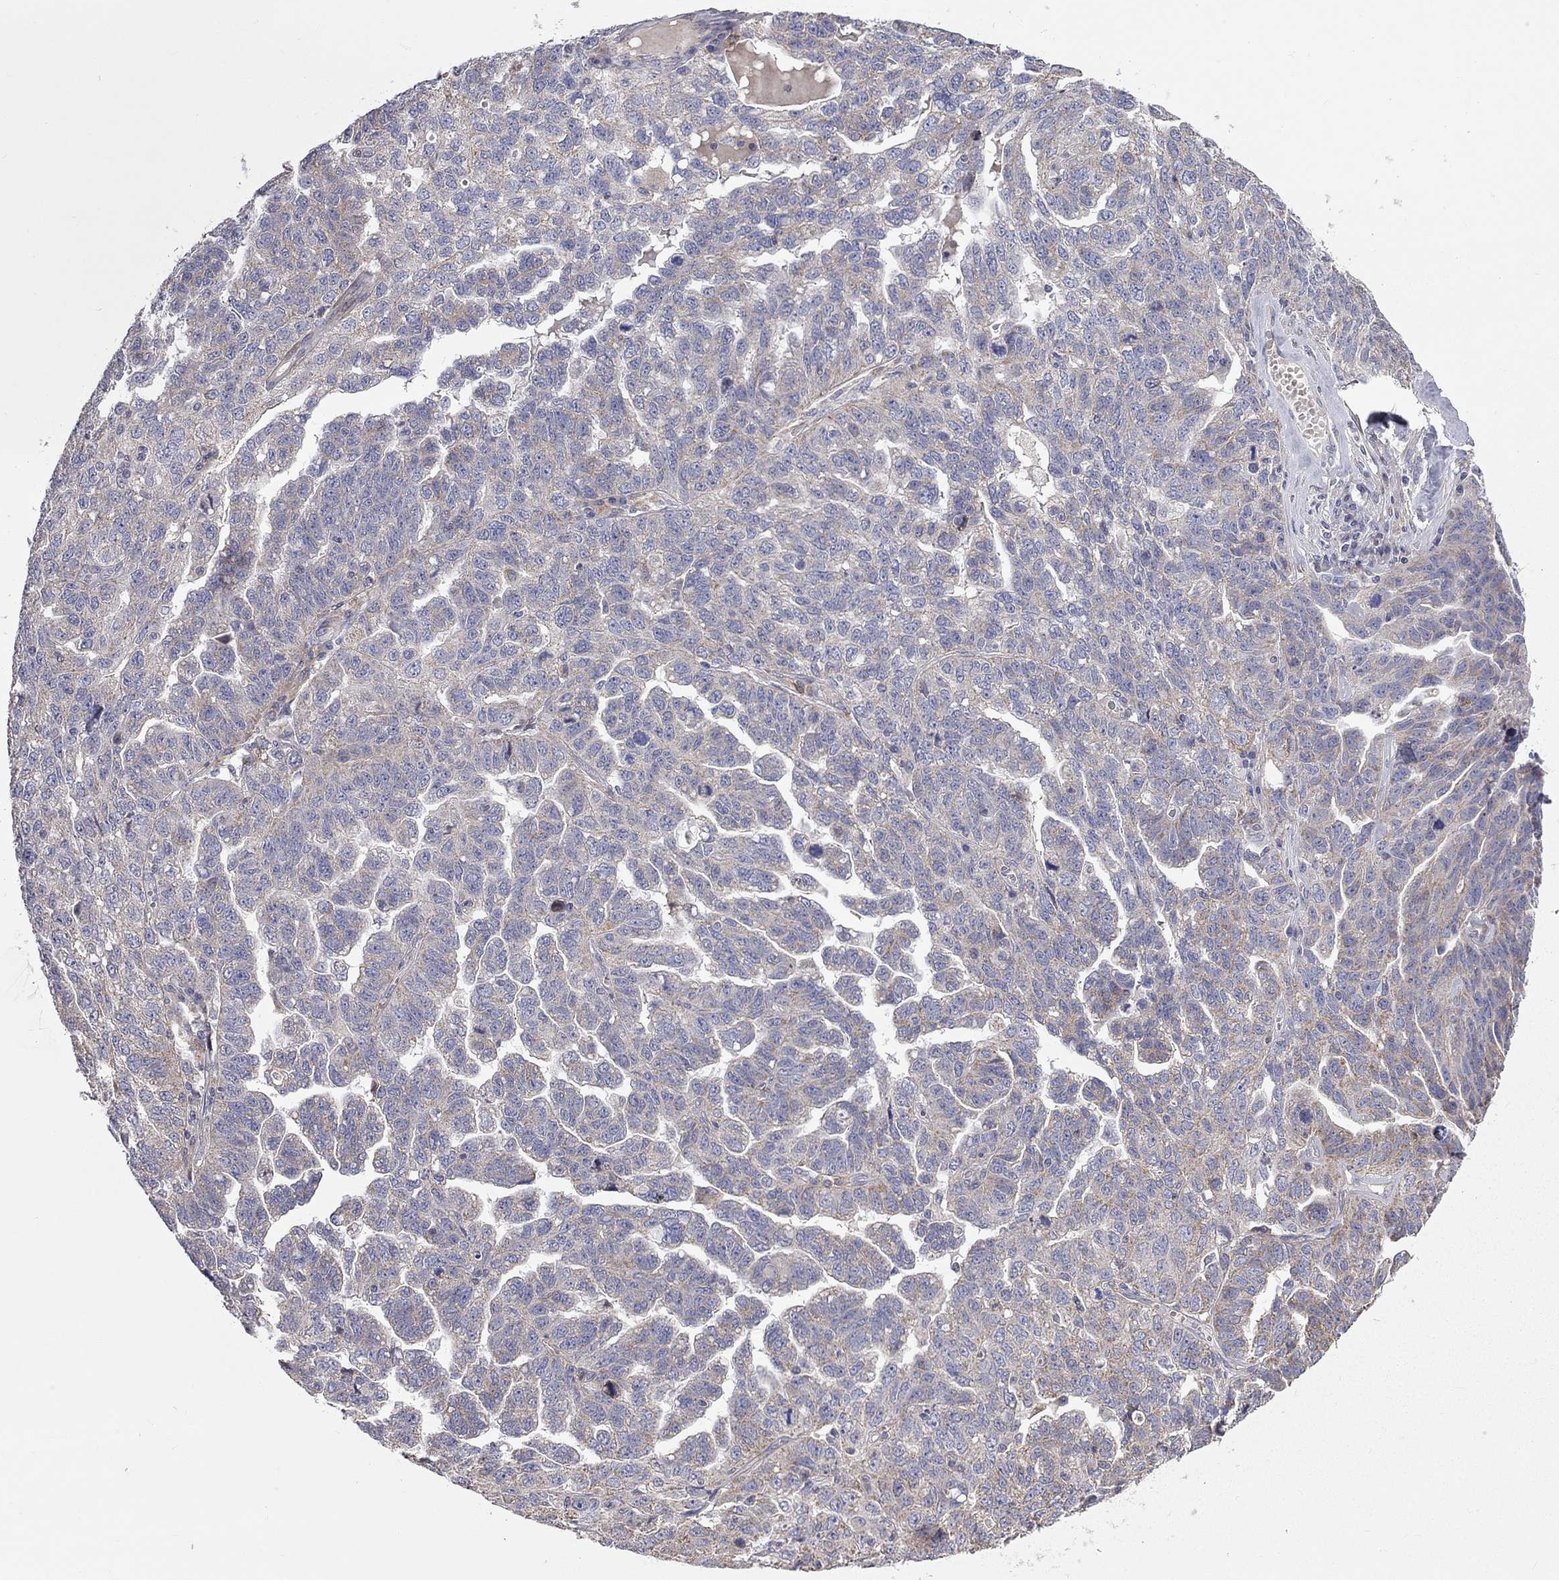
{"staining": {"intensity": "weak", "quantity": "25%-75%", "location": "cytoplasmic/membranous"}, "tissue": "ovarian cancer", "cell_type": "Tumor cells", "image_type": "cancer", "snomed": [{"axis": "morphology", "description": "Cystadenocarcinoma, serous, NOS"}, {"axis": "topography", "description": "Ovary"}], "caption": "The micrograph displays immunohistochemical staining of ovarian cancer. There is weak cytoplasmic/membranous staining is identified in approximately 25%-75% of tumor cells. The protein of interest is shown in brown color, while the nuclei are stained blue.", "gene": "KANSL1L", "patient": {"sex": "female", "age": 71}}